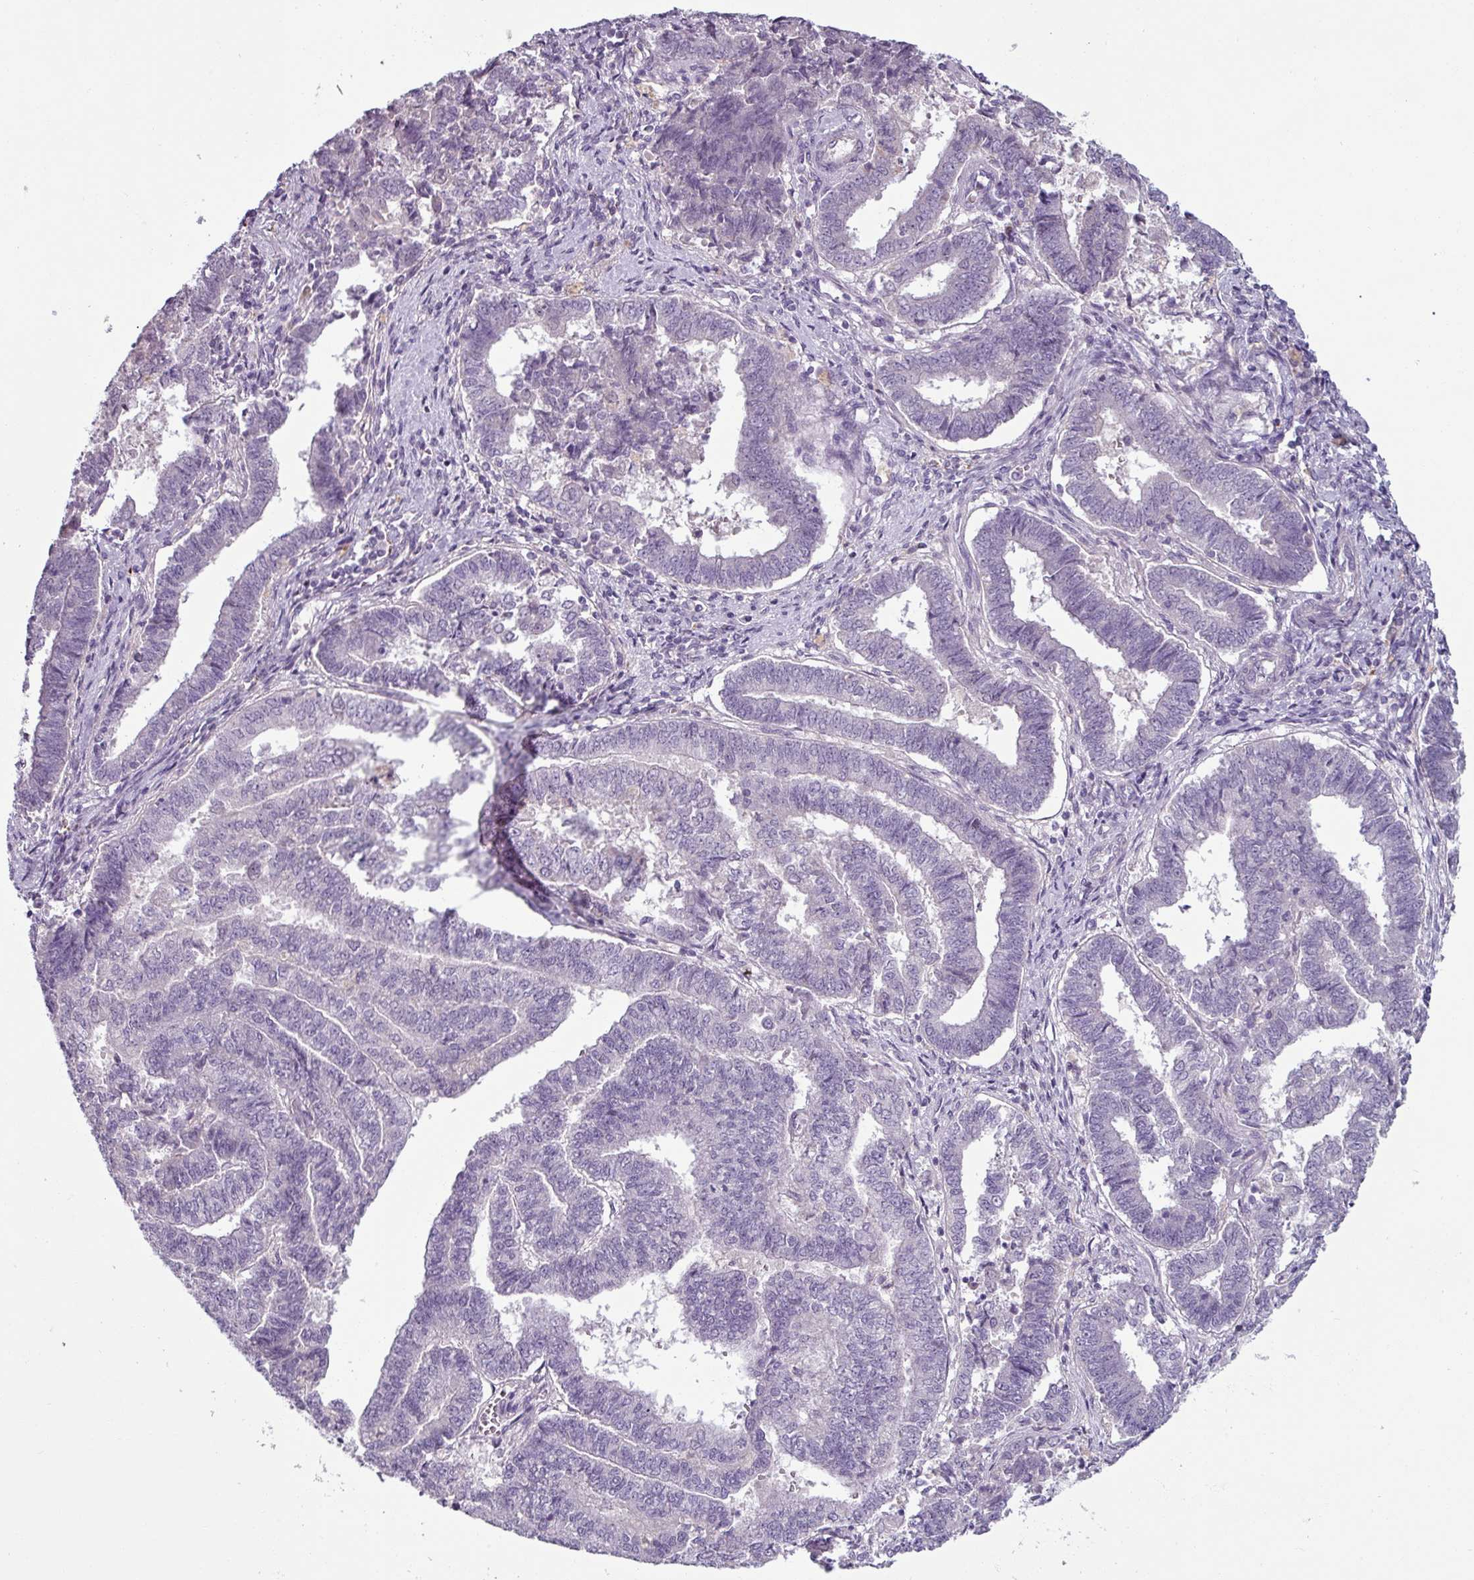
{"staining": {"intensity": "negative", "quantity": "none", "location": "none"}, "tissue": "endometrial cancer", "cell_type": "Tumor cells", "image_type": "cancer", "snomed": [{"axis": "morphology", "description": "Adenocarcinoma, NOS"}, {"axis": "topography", "description": "Endometrium"}], "caption": "IHC histopathology image of neoplastic tissue: endometrial cancer (adenocarcinoma) stained with DAB (3,3'-diaminobenzidine) exhibits no significant protein expression in tumor cells. The staining was performed using DAB (3,3'-diaminobenzidine) to visualize the protein expression in brown, while the nuclei were stained in blue with hematoxylin (Magnification: 20x).", "gene": "UVSSA", "patient": {"sex": "female", "age": 72}}